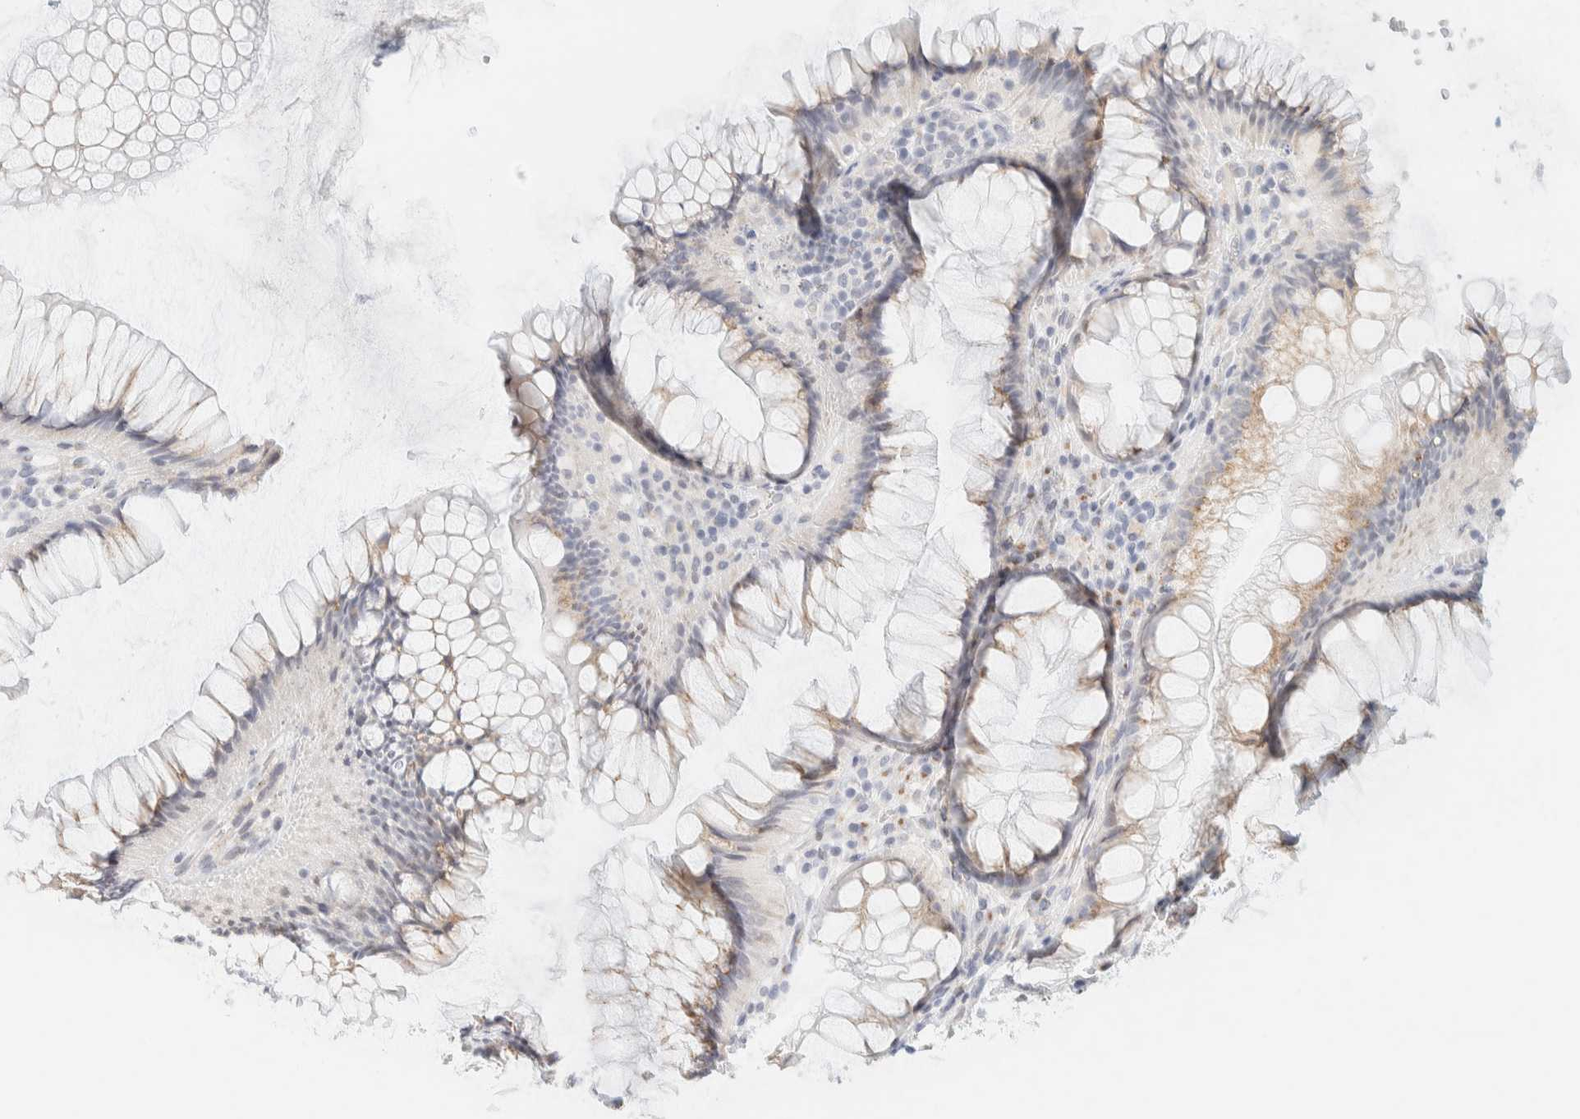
{"staining": {"intensity": "weak", "quantity": ">75%", "location": "cytoplasmic/membranous"}, "tissue": "rectum", "cell_type": "Glandular cells", "image_type": "normal", "snomed": [{"axis": "morphology", "description": "Normal tissue, NOS"}, {"axis": "topography", "description": "Rectum"}], "caption": "Protein staining of unremarkable rectum shows weak cytoplasmic/membranous staining in approximately >75% of glandular cells.", "gene": "SPNS3", "patient": {"sex": "male", "age": 51}}